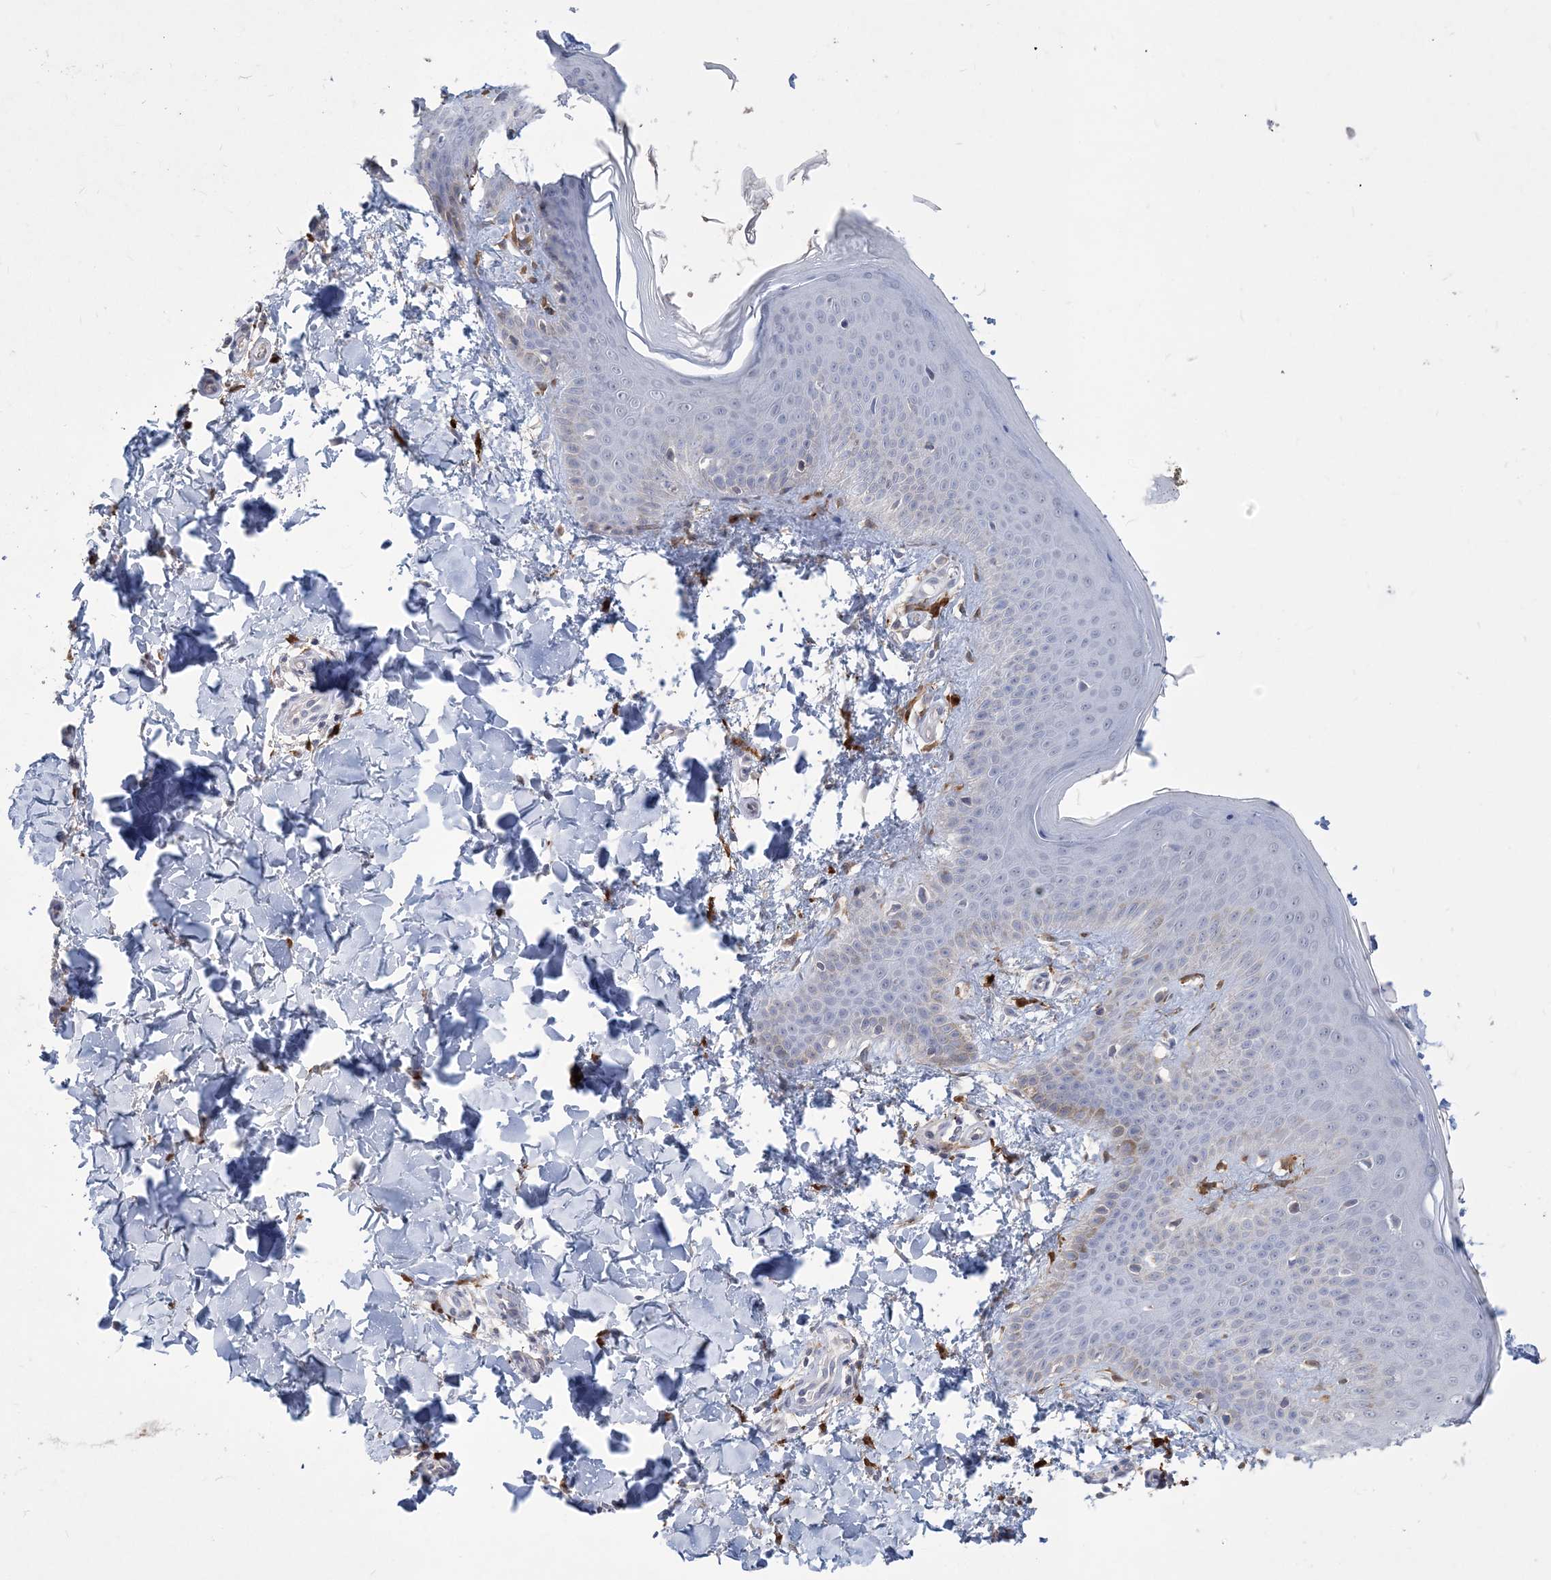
{"staining": {"intensity": "negative", "quantity": "none", "location": "none"}, "tissue": "skin", "cell_type": "Fibroblasts", "image_type": "normal", "snomed": [{"axis": "morphology", "description": "Normal tissue, NOS"}, {"axis": "topography", "description": "Skin"}], "caption": "Fibroblasts are negative for brown protein staining in normal skin. (DAB (3,3'-diaminobenzidine) immunohistochemistry (IHC) visualized using brightfield microscopy, high magnification).", "gene": "TSPEAR", "patient": {"sex": "male", "age": 36}}